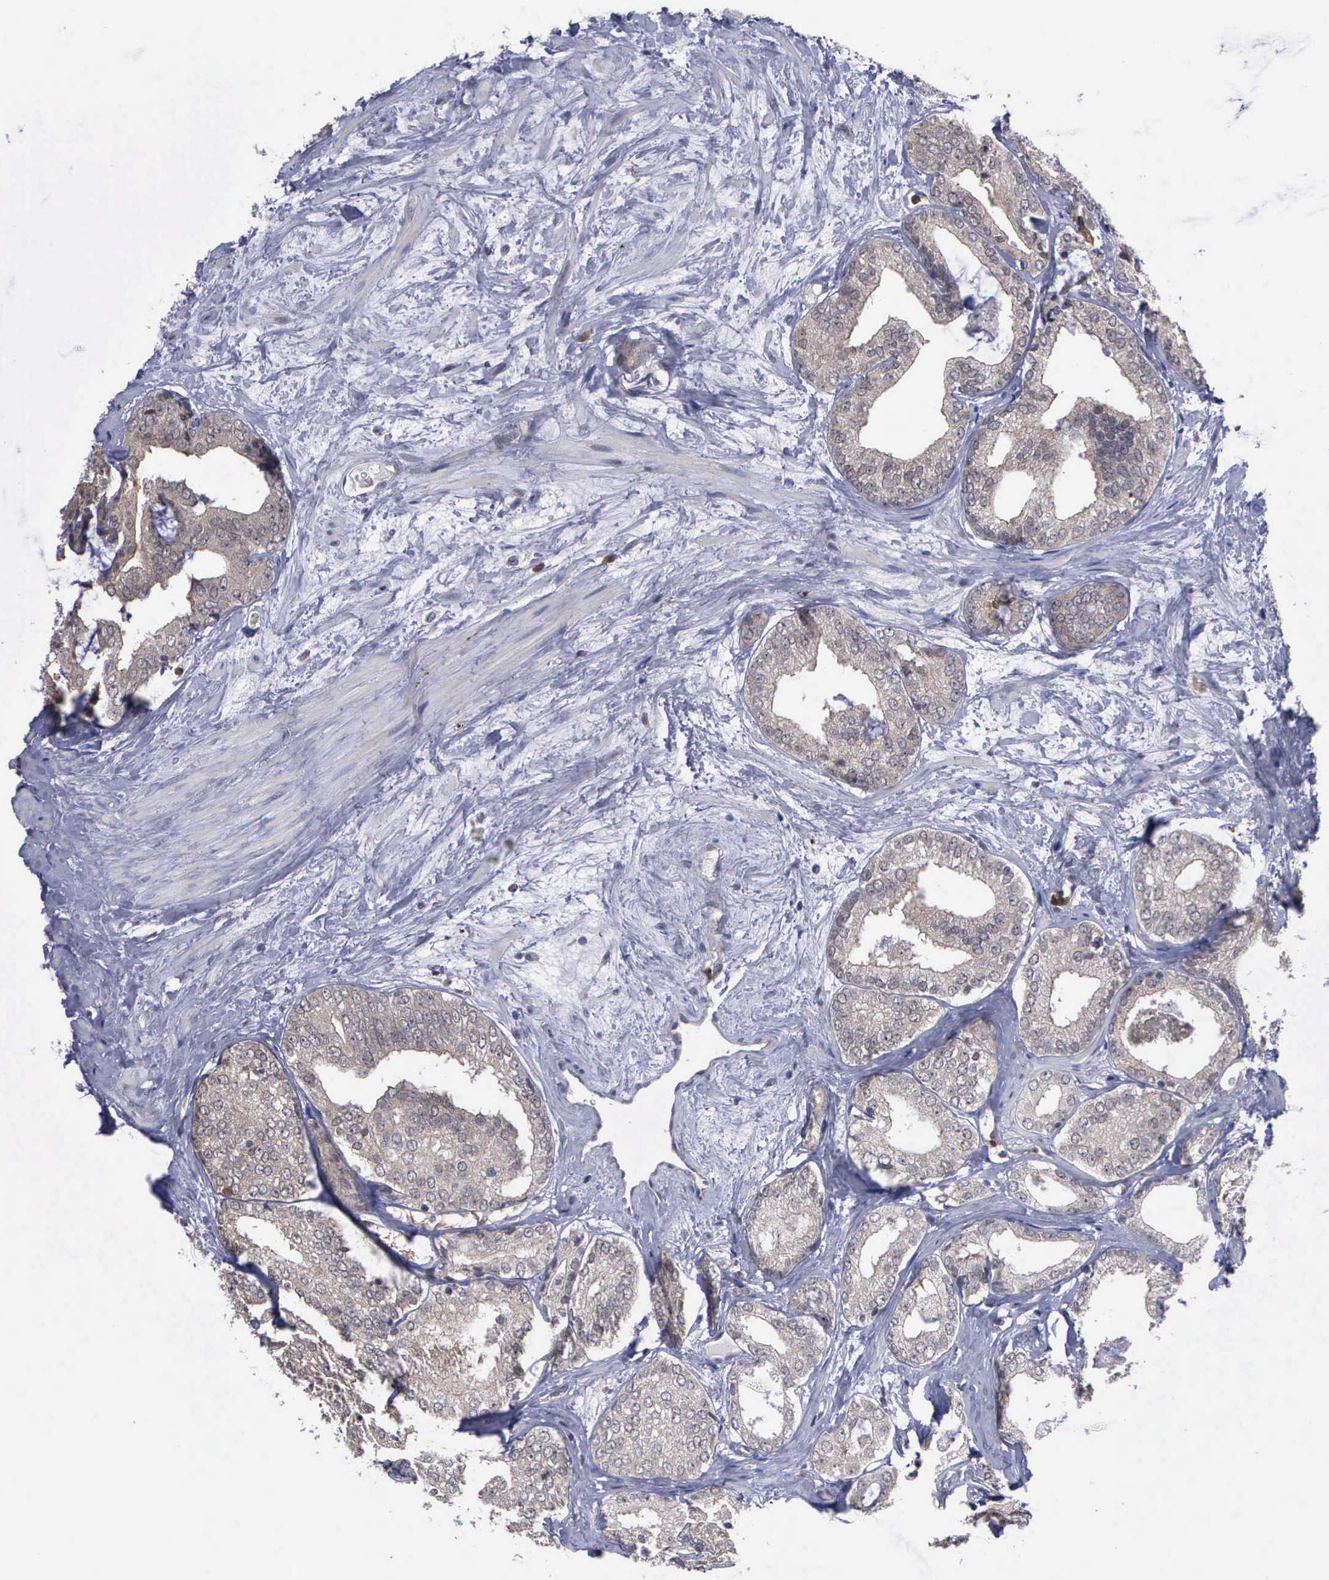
{"staining": {"intensity": "weak", "quantity": "25%-75%", "location": "cytoplasmic/membranous"}, "tissue": "prostate cancer", "cell_type": "Tumor cells", "image_type": "cancer", "snomed": [{"axis": "morphology", "description": "Adenocarcinoma, Medium grade"}, {"axis": "topography", "description": "Prostate"}], "caption": "Protein expression by immunohistochemistry displays weak cytoplasmic/membranous positivity in approximately 25%-75% of tumor cells in adenocarcinoma (medium-grade) (prostate).", "gene": "MAP3K9", "patient": {"sex": "male", "age": 79}}